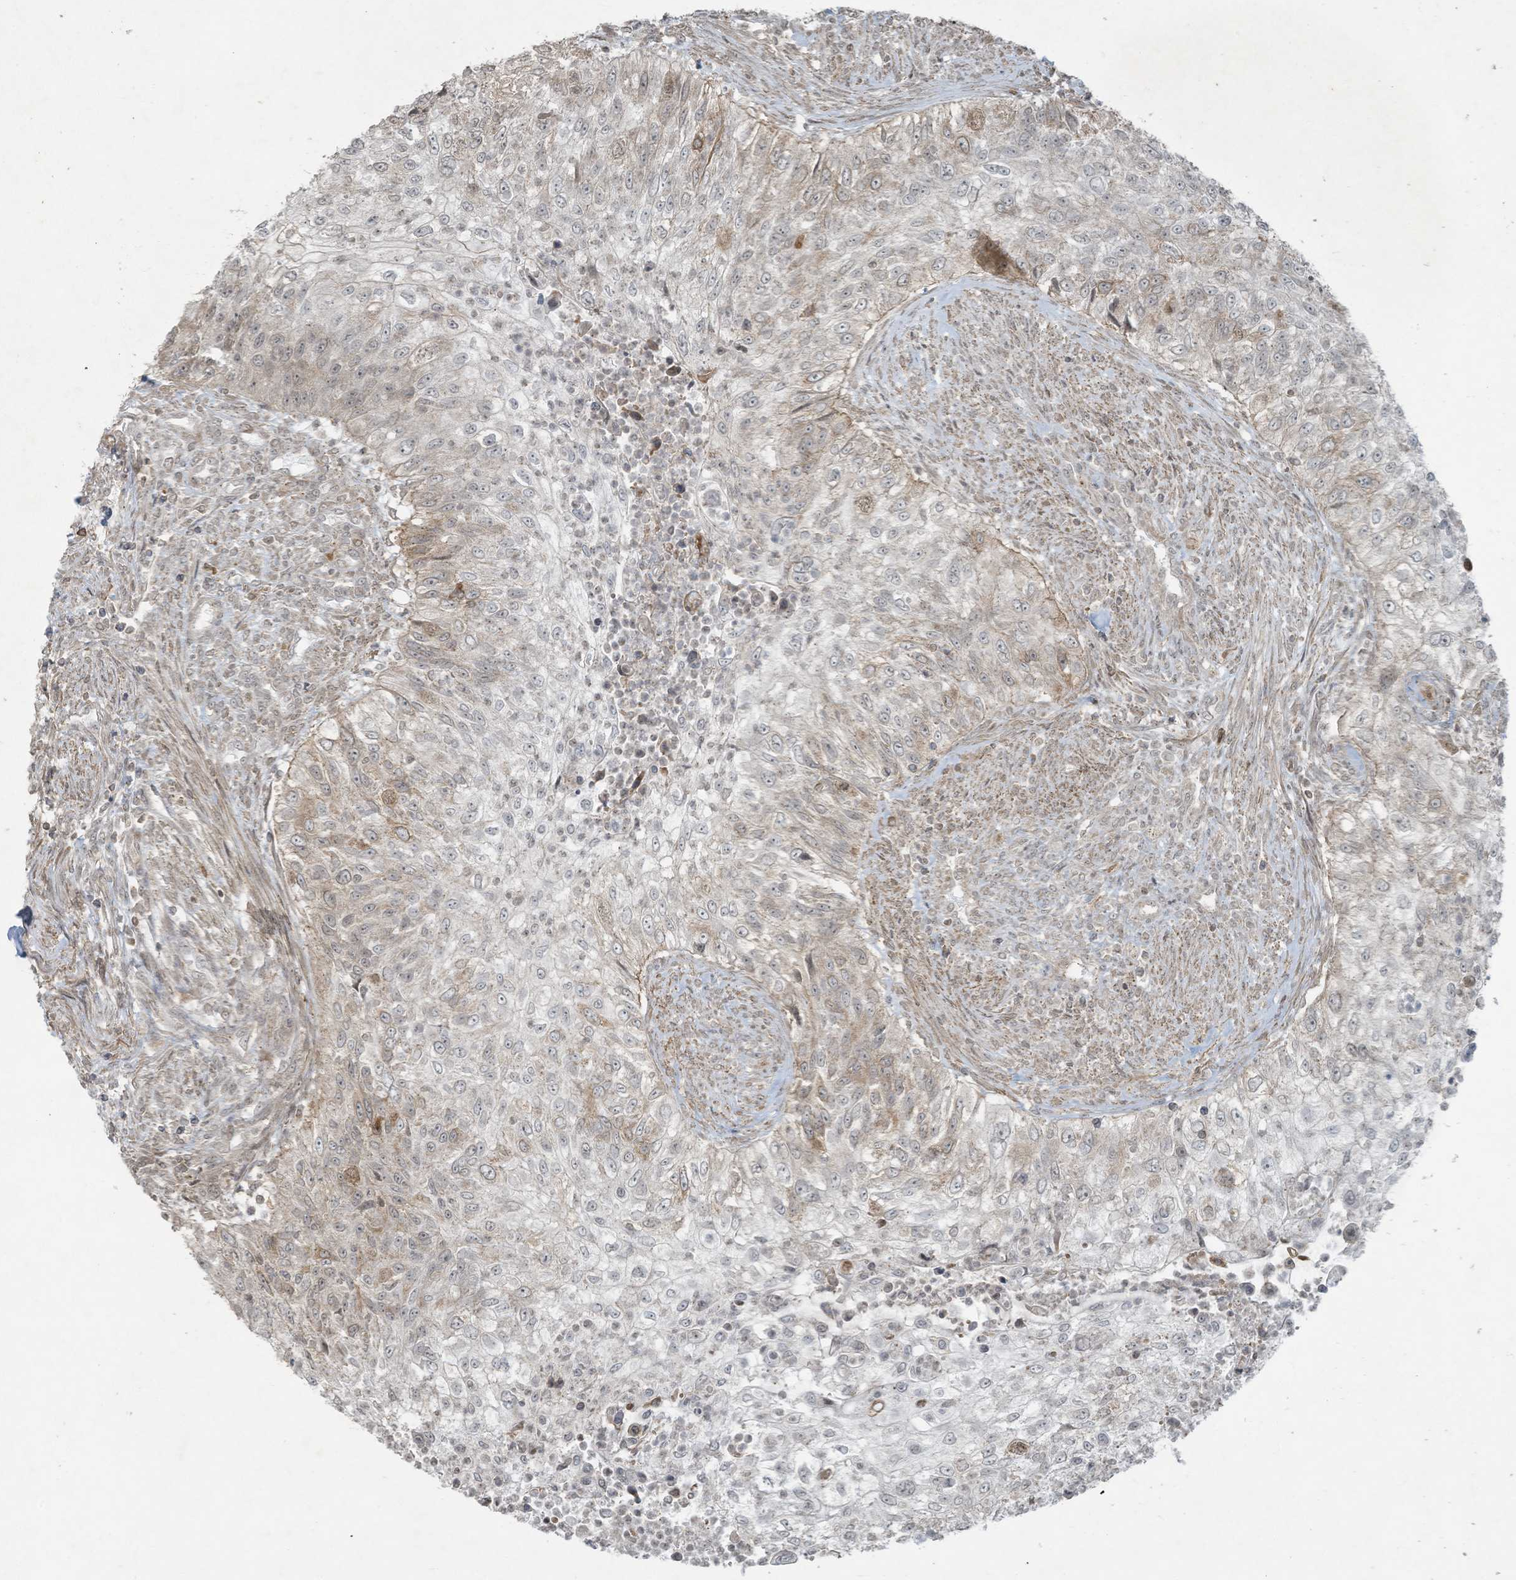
{"staining": {"intensity": "weak", "quantity": "<25%", "location": "cytoplasmic/membranous"}, "tissue": "urothelial cancer", "cell_type": "Tumor cells", "image_type": "cancer", "snomed": [{"axis": "morphology", "description": "Urothelial carcinoma, High grade"}, {"axis": "topography", "description": "Urinary bladder"}], "caption": "The image shows no significant positivity in tumor cells of urothelial carcinoma (high-grade).", "gene": "ZNF263", "patient": {"sex": "female", "age": 60}}